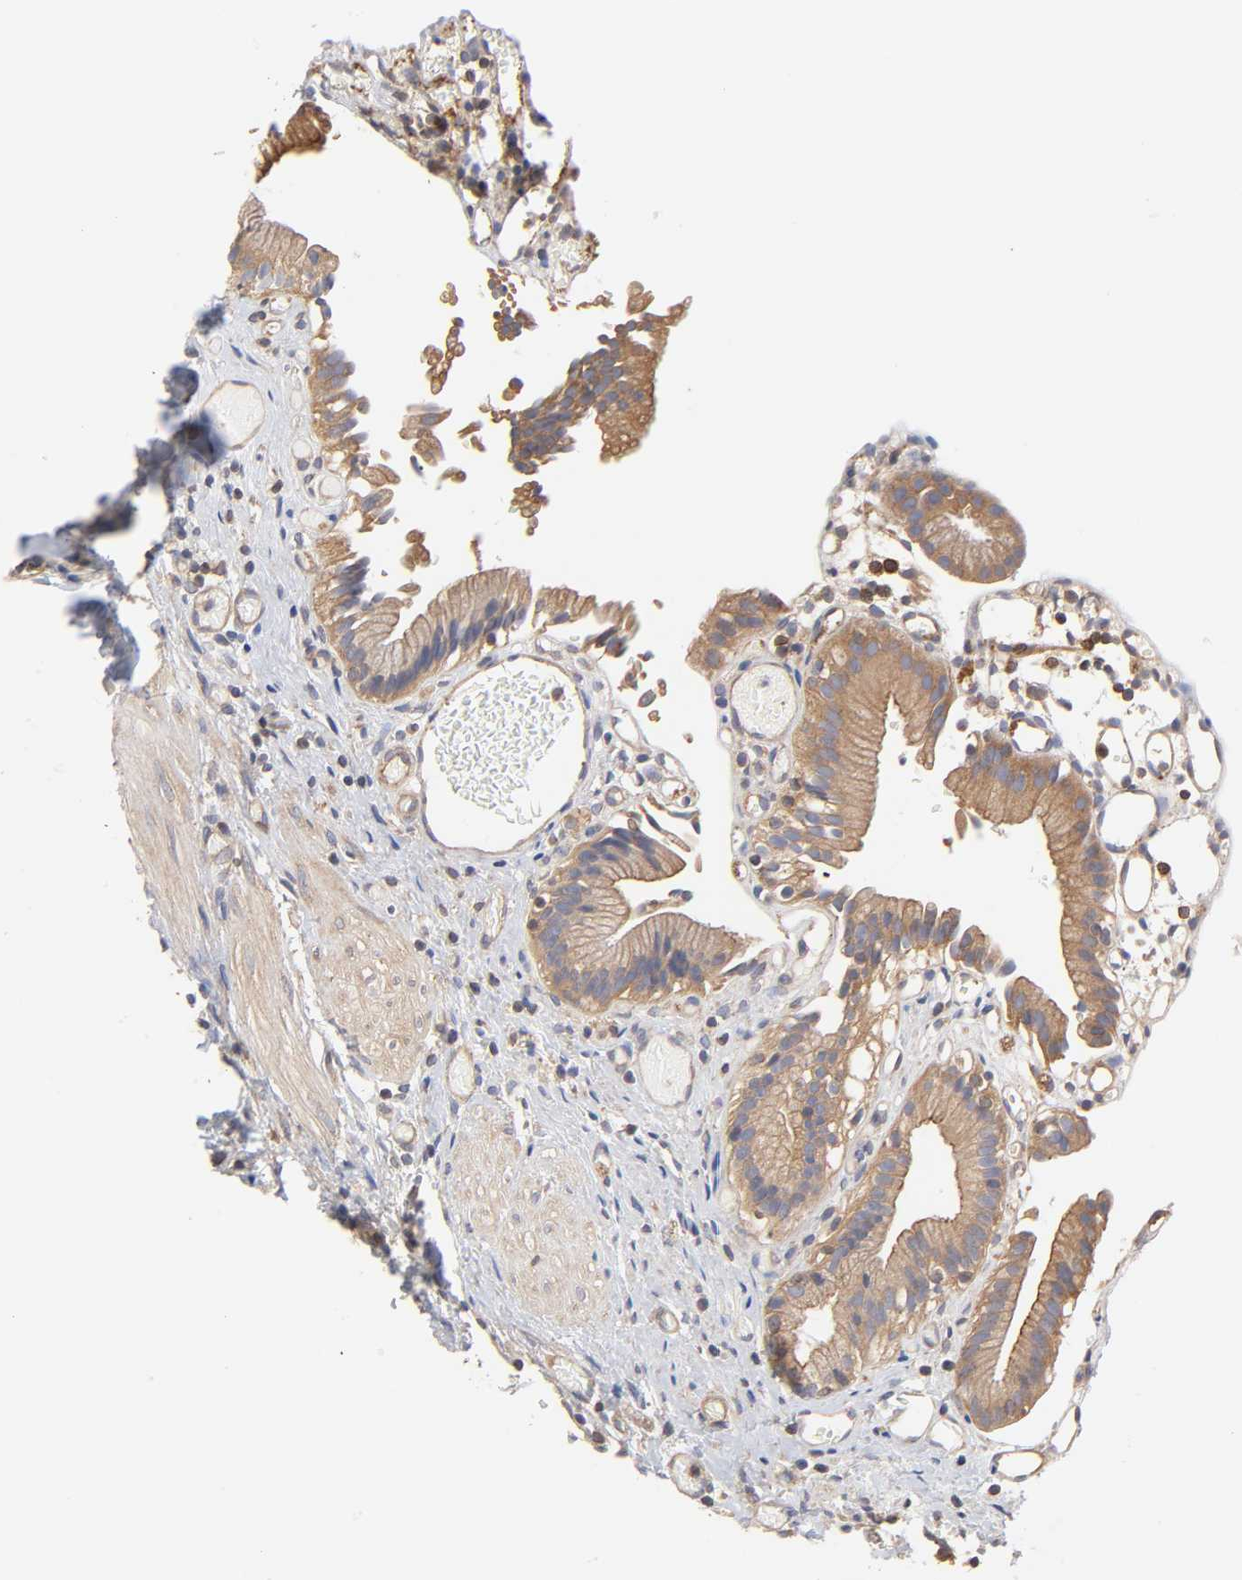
{"staining": {"intensity": "moderate", "quantity": ">75%", "location": "cytoplasmic/membranous"}, "tissue": "gallbladder", "cell_type": "Glandular cells", "image_type": "normal", "snomed": [{"axis": "morphology", "description": "Normal tissue, NOS"}, {"axis": "topography", "description": "Gallbladder"}], "caption": "Immunohistochemical staining of unremarkable gallbladder shows >75% levels of moderate cytoplasmic/membranous protein staining in approximately >75% of glandular cells. (DAB IHC, brown staining for protein, blue staining for nuclei).", "gene": "STRN3", "patient": {"sex": "male", "age": 65}}